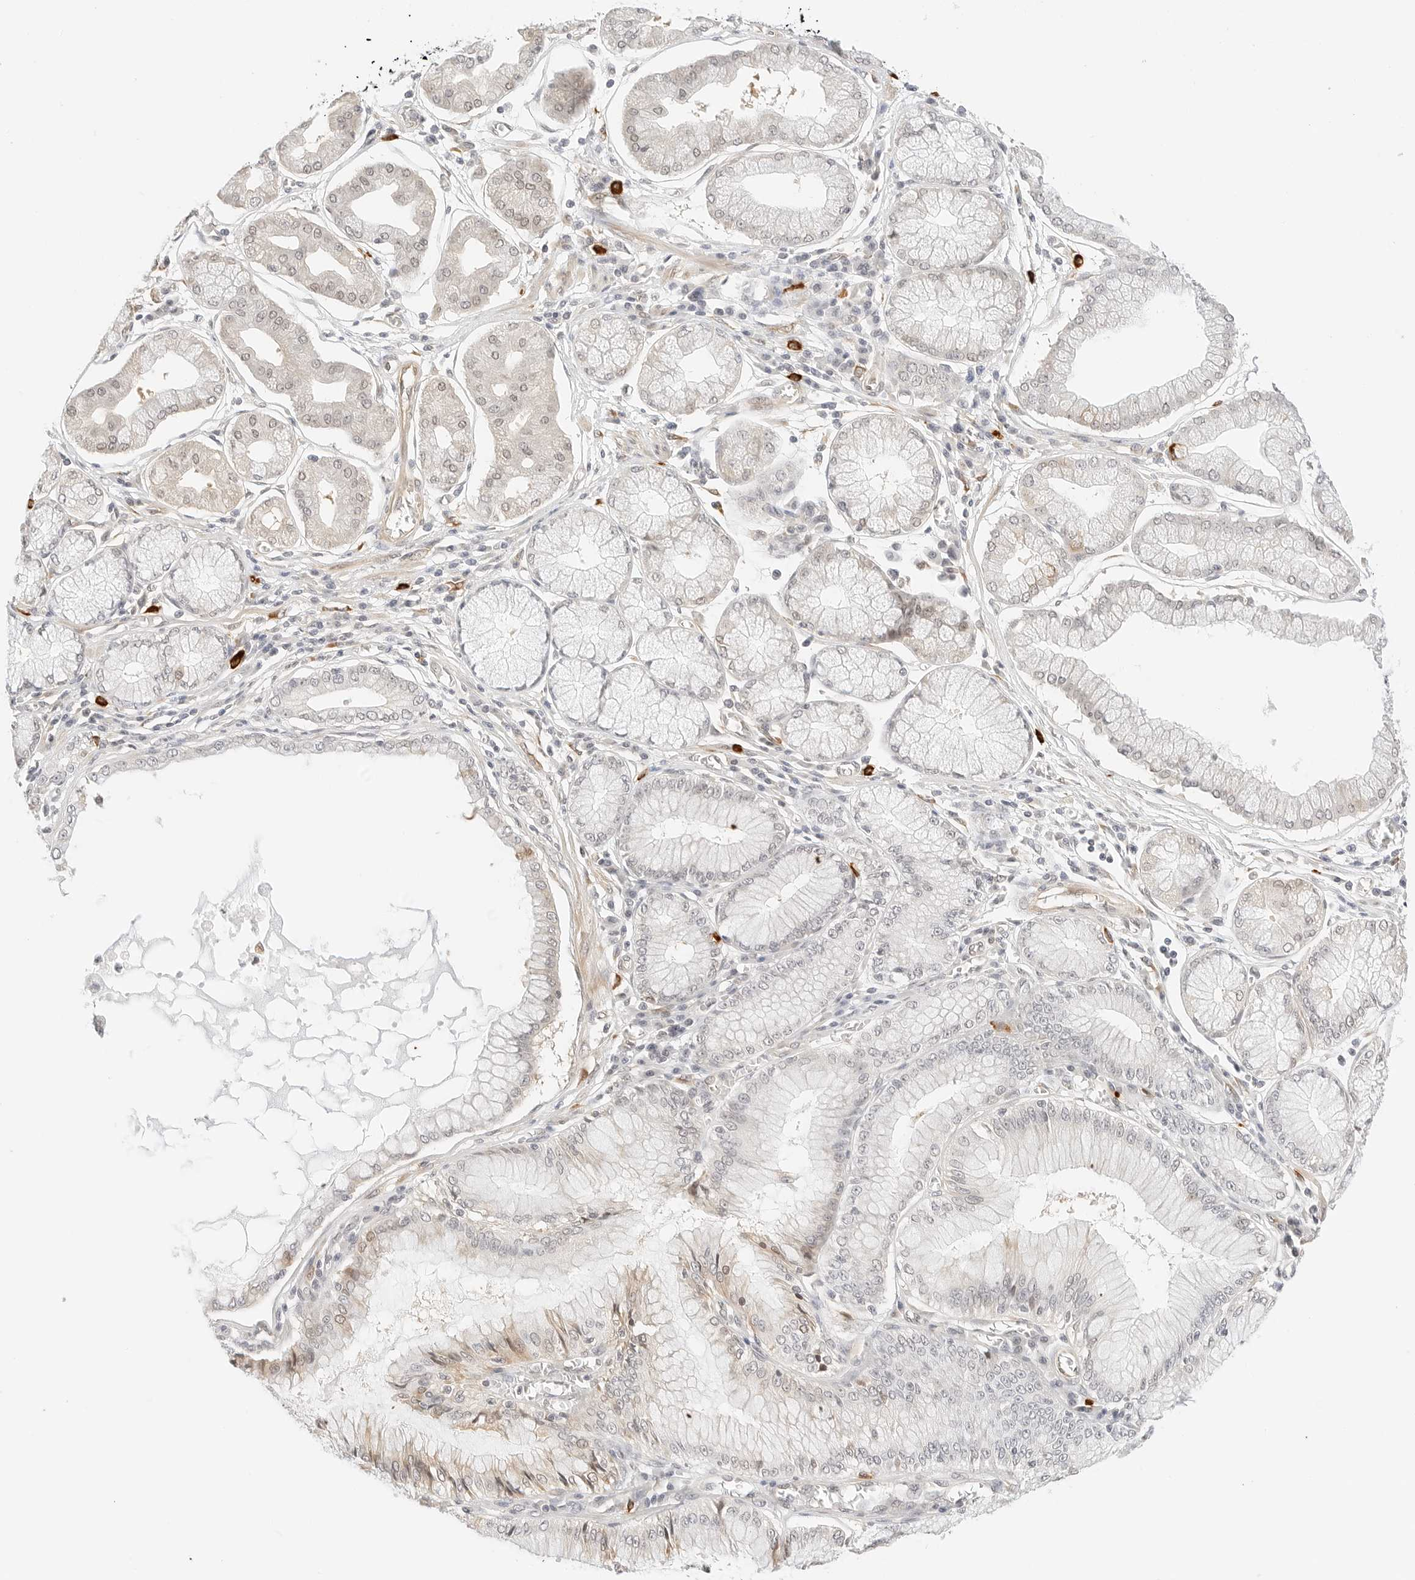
{"staining": {"intensity": "weak", "quantity": "25%-75%", "location": "cytoplasmic/membranous,nuclear"}, "tissue": "stomach cancer", "cell_type": "Tumor cells", "image_type": "cancer", "snomed": [{"axis": "morphology", "description": "Adenocarcinoma, NOS"}, {"axis": "topography", "description": "Stomach"}], "caption": "Stomach cancer stained with a brown dye exhibits weak cytoplasmic/membranous and nuclear positive expression in about 25%-75% of tumor cells.", "gene": "TEKT2", "patient": {"sex": "male", "age": 59}}